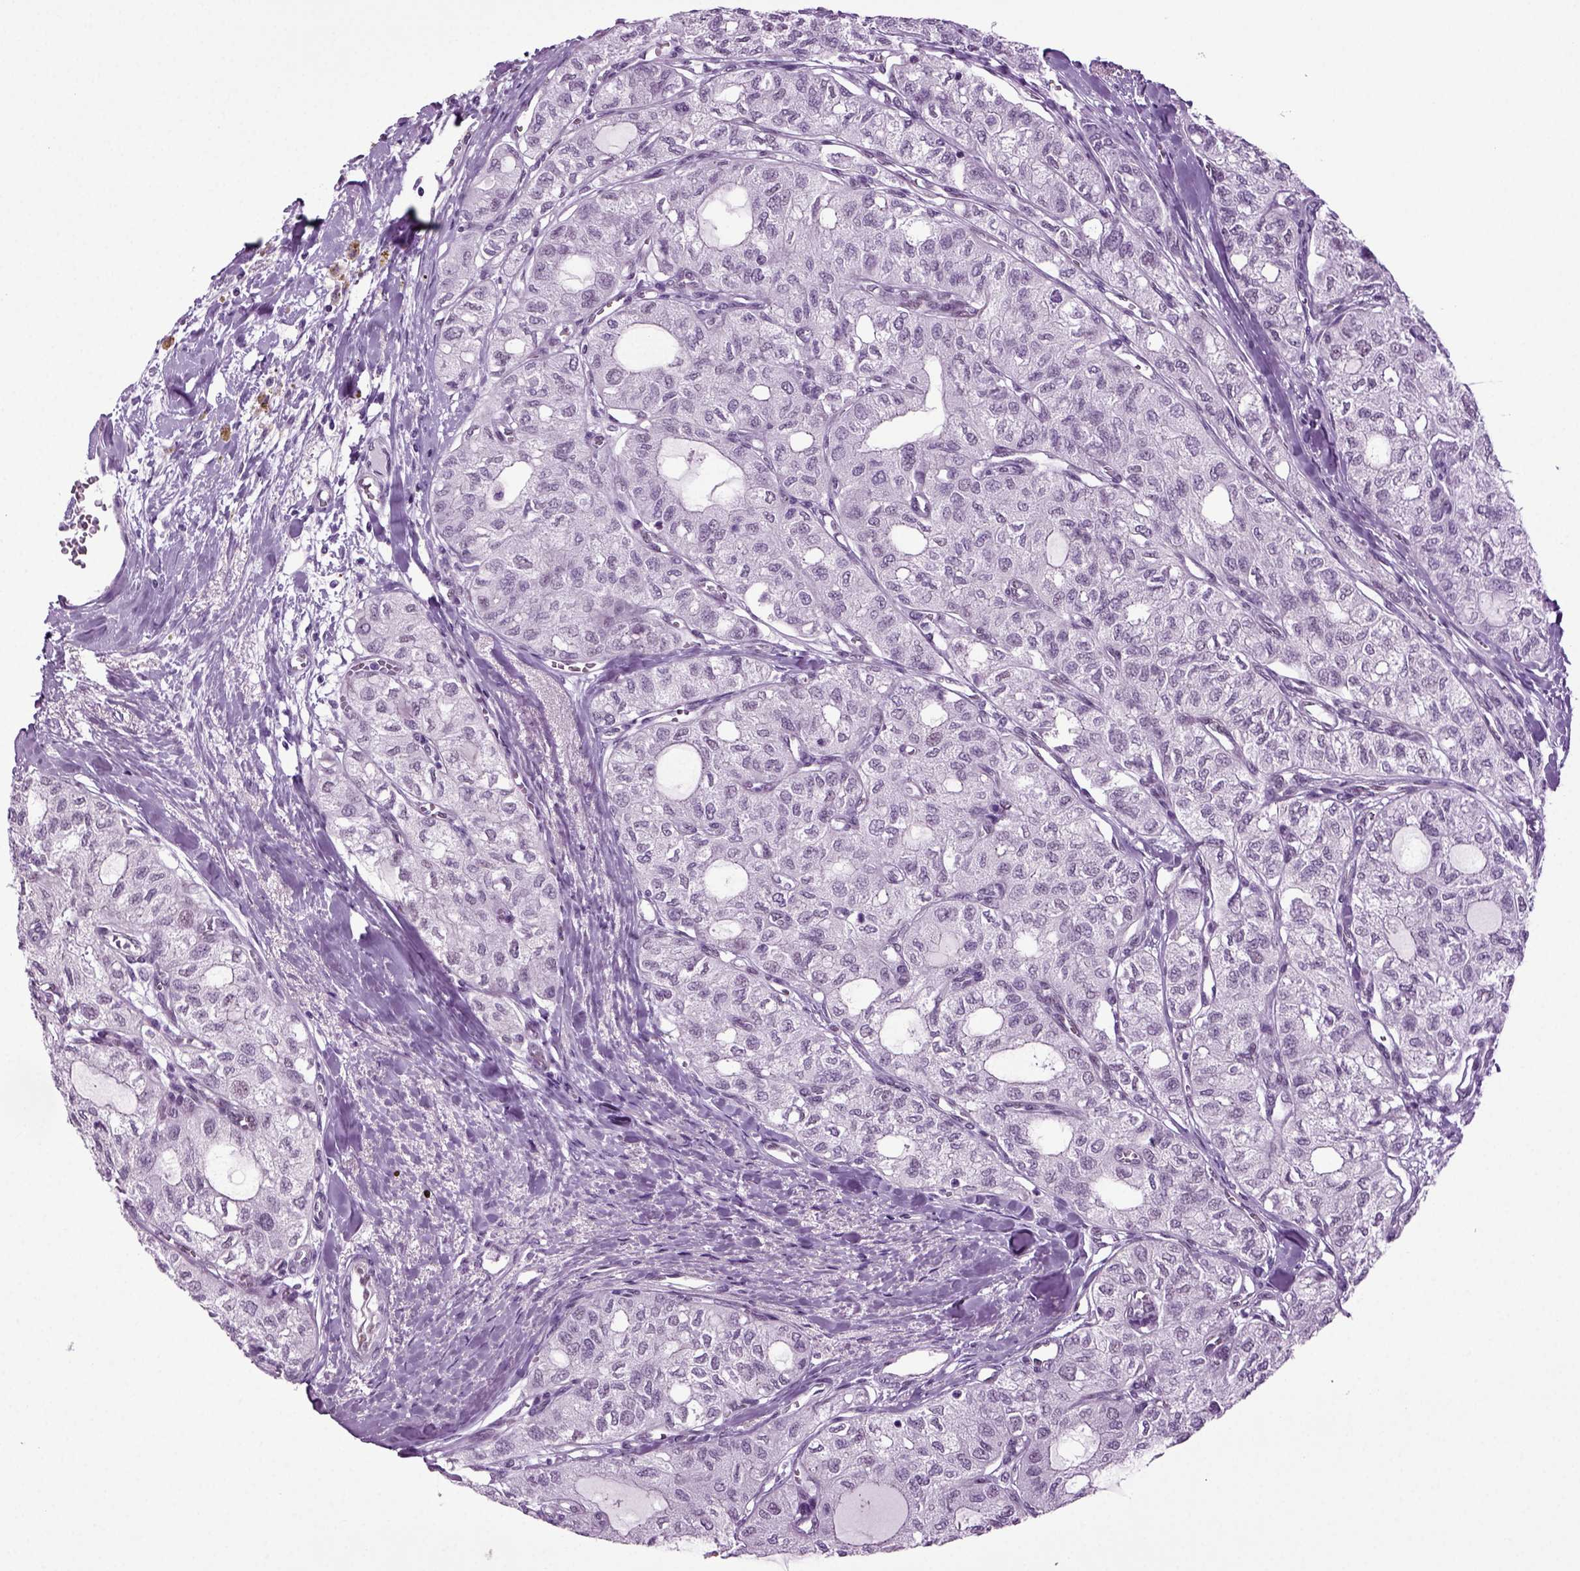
{"staining": {"intensity": "negative", "quantity": "none", "location": "none"}, "tissue": "thyroid cancer", "cell_type": "Tumor cells", "image_type": "cancer", "snomed": [{"axis": "morphology", "description": "Follicular adenoma carcinoma, NOS"}, {"axis": "topography", "description": "Thyroid gland"}], "caption": "Human thyroid follicular adenoma carcinoma stained for a protein using immunohistochemistry (IHC) reveals no staining in tumor cells.", "gene": "RFX3", "patient": {"sex": "male", "age": 75}}